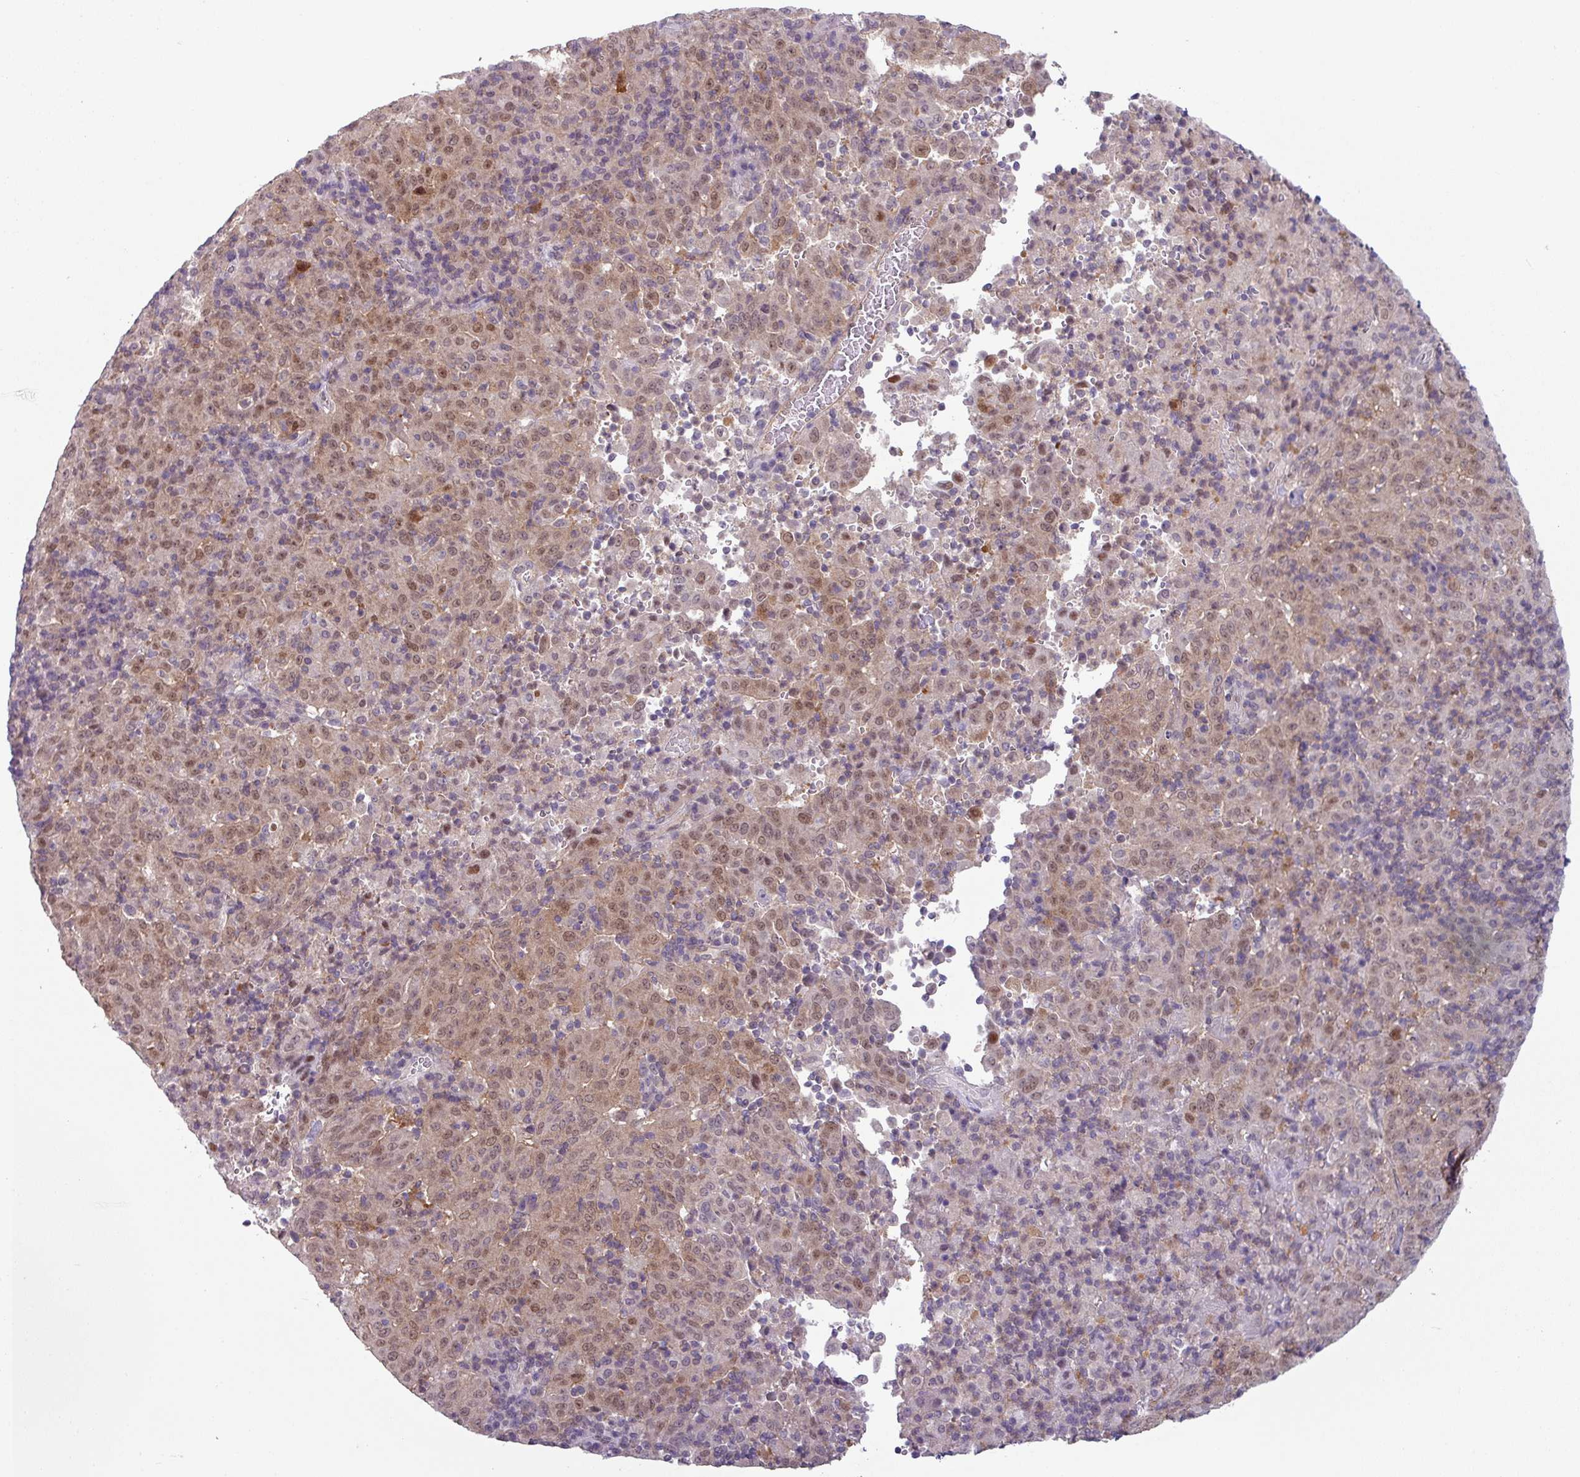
{"staining": {"intensity": "moderate", "quantity": ">75%", "location": "nuclear"}, "tissue": "pancreatic cancer", "cell_type": "Tumor cells", "image_type": "cancer", "snomed": [{"axis": "morphology", "description": "Adenocarcinoma, NOS"}, {"axis": "topography", "description": "Pancreas"}], "caption": "Immunohistochemical staining of human pancreatic cancer demonstrates medium levels of moderate nuclear protein staining in approximately >75% of tumor cells. Using DAB (3,3'-diaminobenzidine) (brown) and hematoxylin (blue) stains, captured at high magnification using brightfield microscopy.", "gene": "TTLL12", "patient": {"sex": "male", "age": 63}}